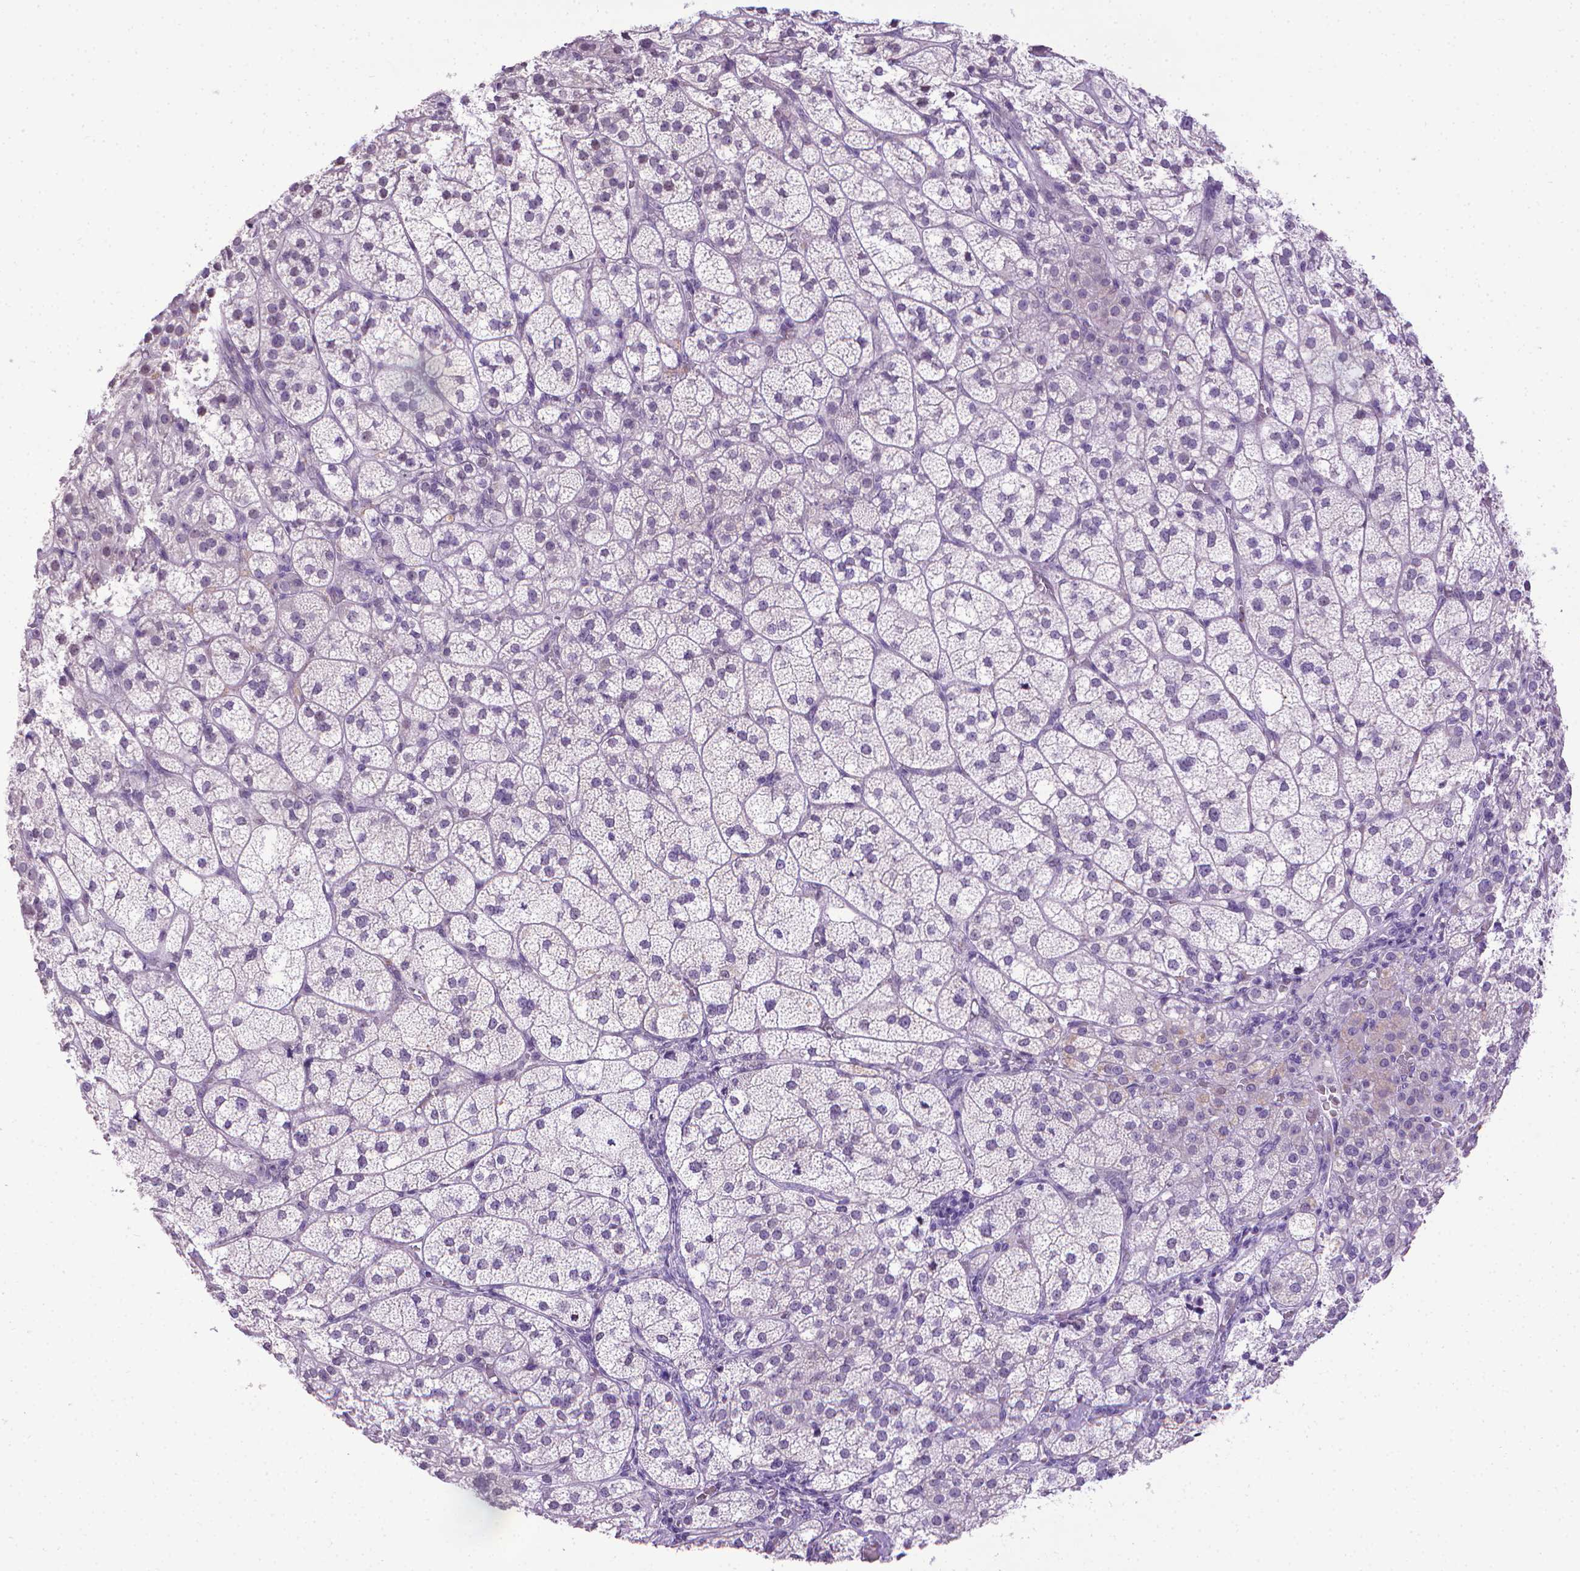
{"staining": {"intensity": "negative", "quantity": "none", "location": "none"}, "tissue": "adrenal gland", "cell_type": "Glandular cells", "image_type": "normal", "snomed": [{"axis": "morphology", "description": "Normal tissue, NOS"}, {"axis": "topography", "description": "Adrenal gland"}], "caption": "Glandular cells show no significant protein positivity in normal adrenal gland. (DAB immunohistochemistry (IHC) visualized using brightfield microscopy, high magnification).", "gene": "KMO", "patient": {"sex": "female", "age": 60}}